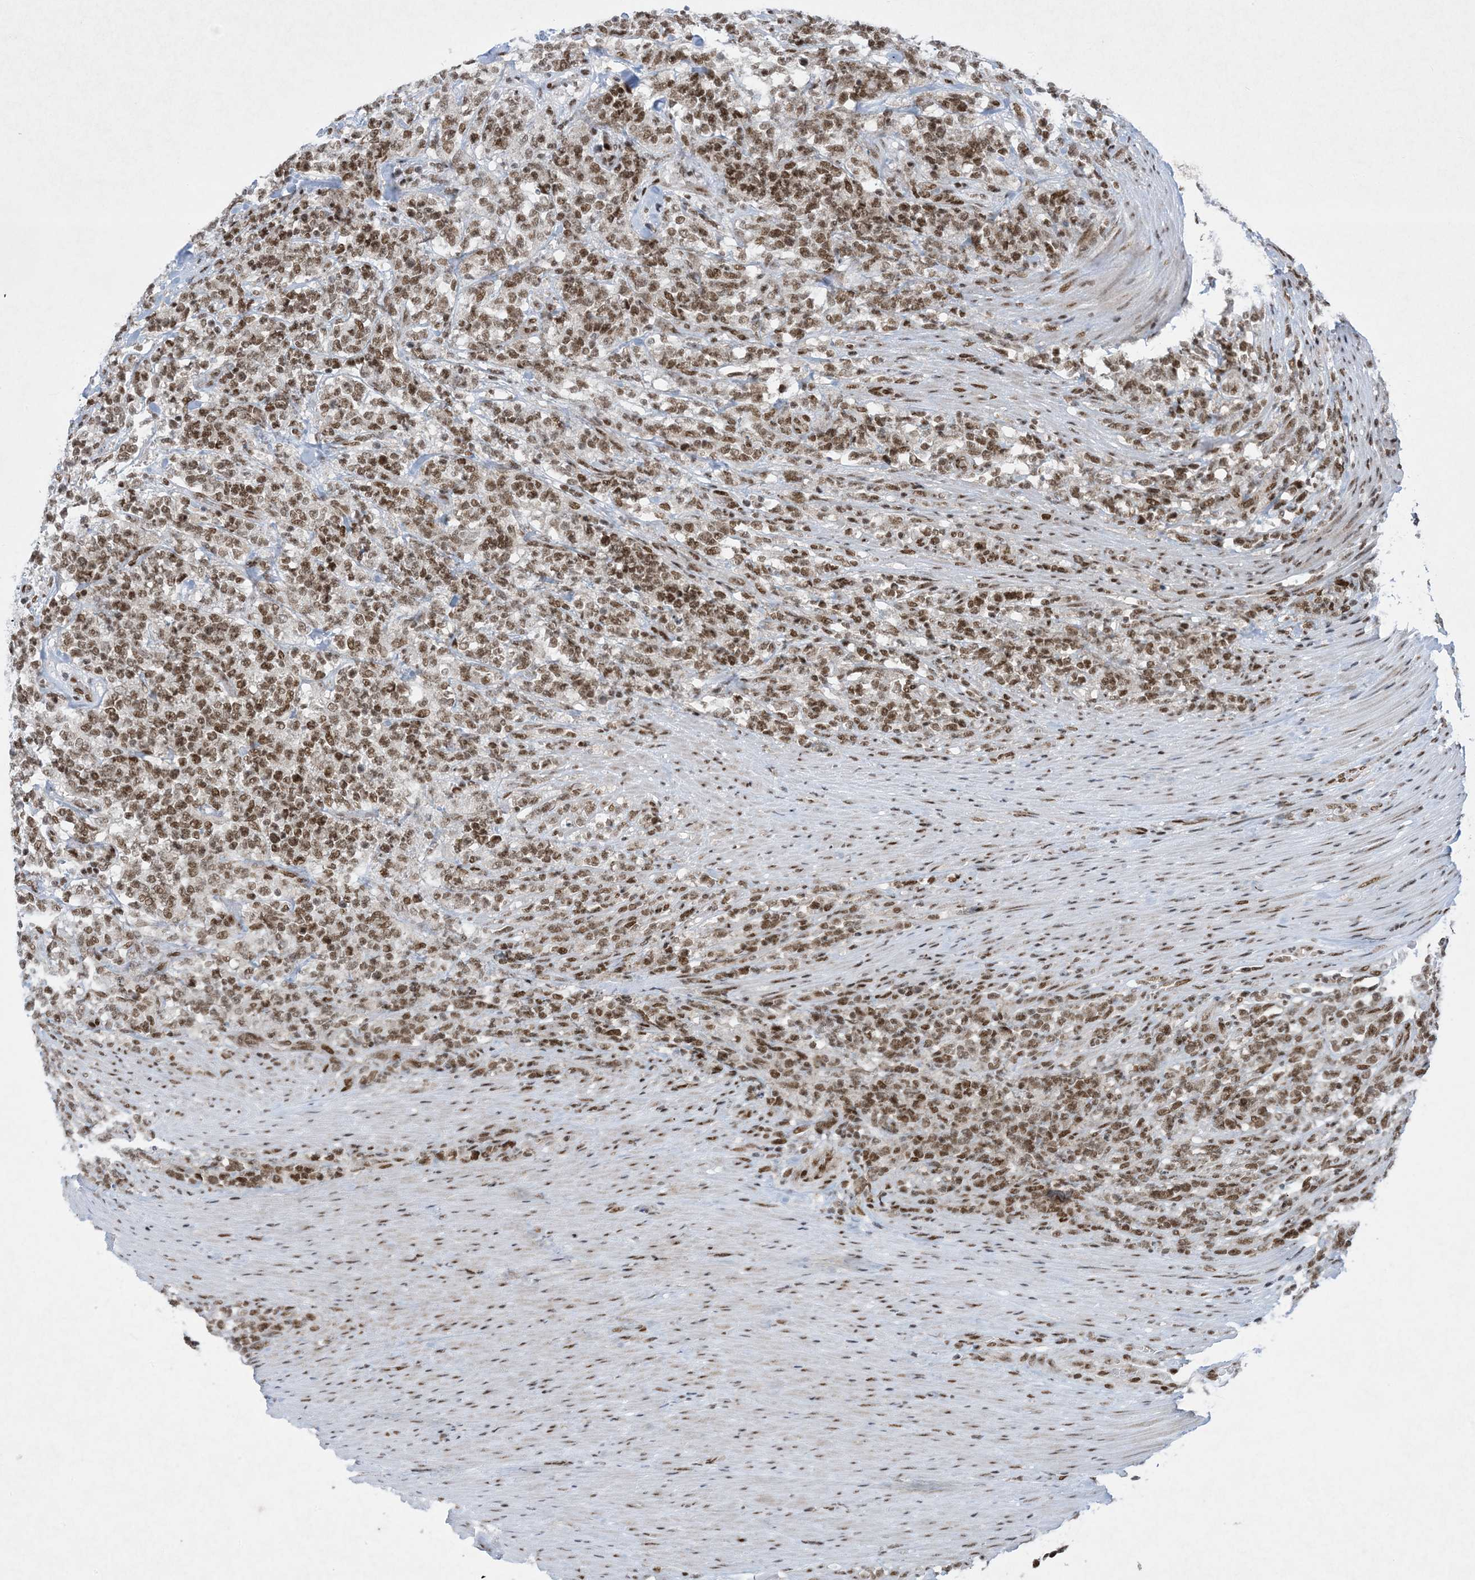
{"staining": {"intensity": "moderate", "quantity": ">75%", "location": "nuclear"}, "tissue": "lymphoma", "cell_type": "Tumor cells", "image_type": "cancer", "snomed": [{"axis": "morphology", "description": "Malignant lymphoma, non-Hodgkin's type, High grade"}, {"axis": "topography", "description": "Soft tissue"}], "caption": "Tumor cells display moderate nuclear staining in about >75% of cells in high-grade malignant lymphoma, non-Hodgkin's type.", "gene": "PKNOX2", "patient": {"sex": "male", "age": 18}}